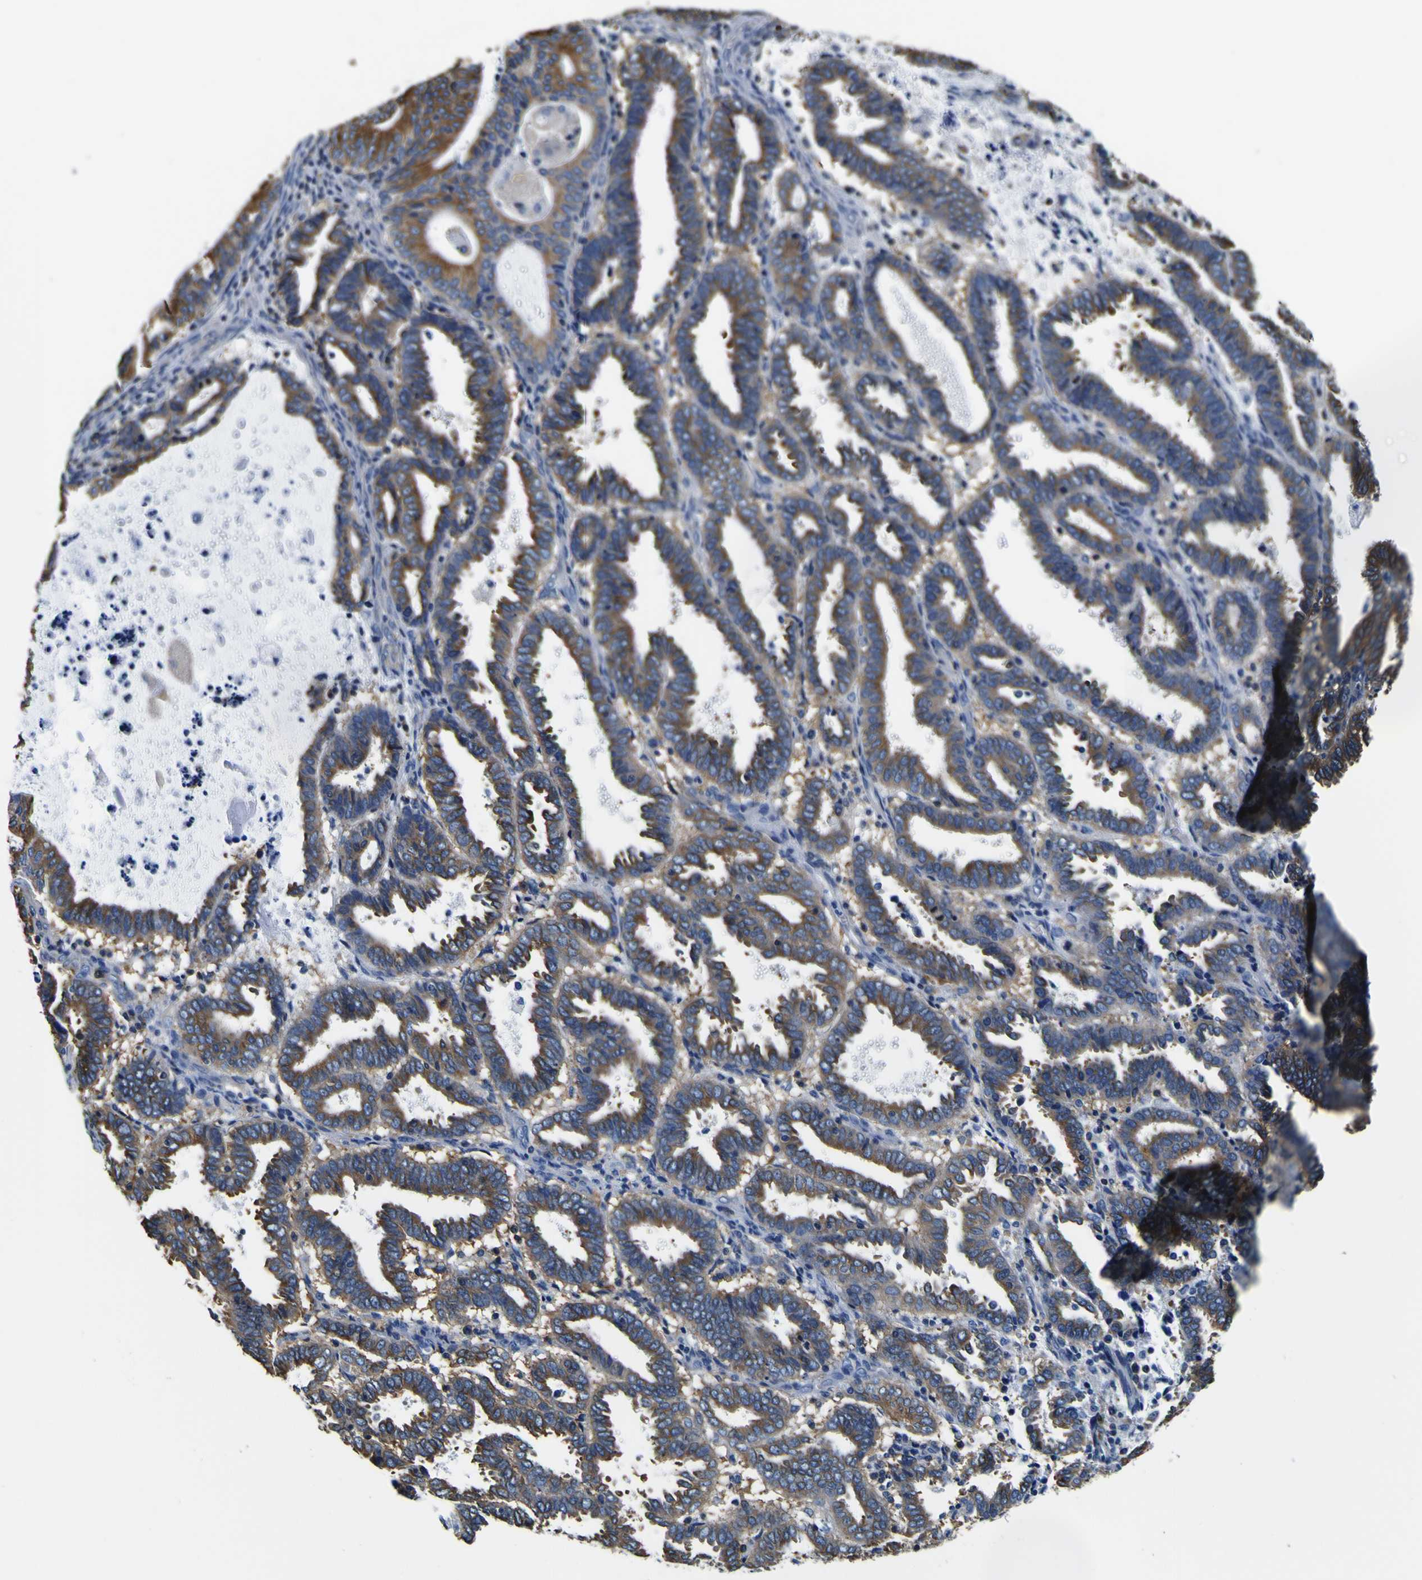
{"staining": {"intensity": "moderate", "quantity": ">75%", "location": "cytoplasmic/membranous"}, "tissue": "endometrial cancer", "cell_type": "Tumor cells", "image_type": "cancer", "snomed": [{"axis": "morphology", "description": "Adenocarcinoma, NOS"}, {"axis": "topography", "description": "Uterus"}], "caption": "Adenocarcinoma (endometrial) was stained to show a protein in brown. There is medium levels of moderate cytoplasmic/membranous positivity in approximately >75% of tumor cells.", "gene": "TUBA1B", "patient": {"sex": "female", "age": 83}}